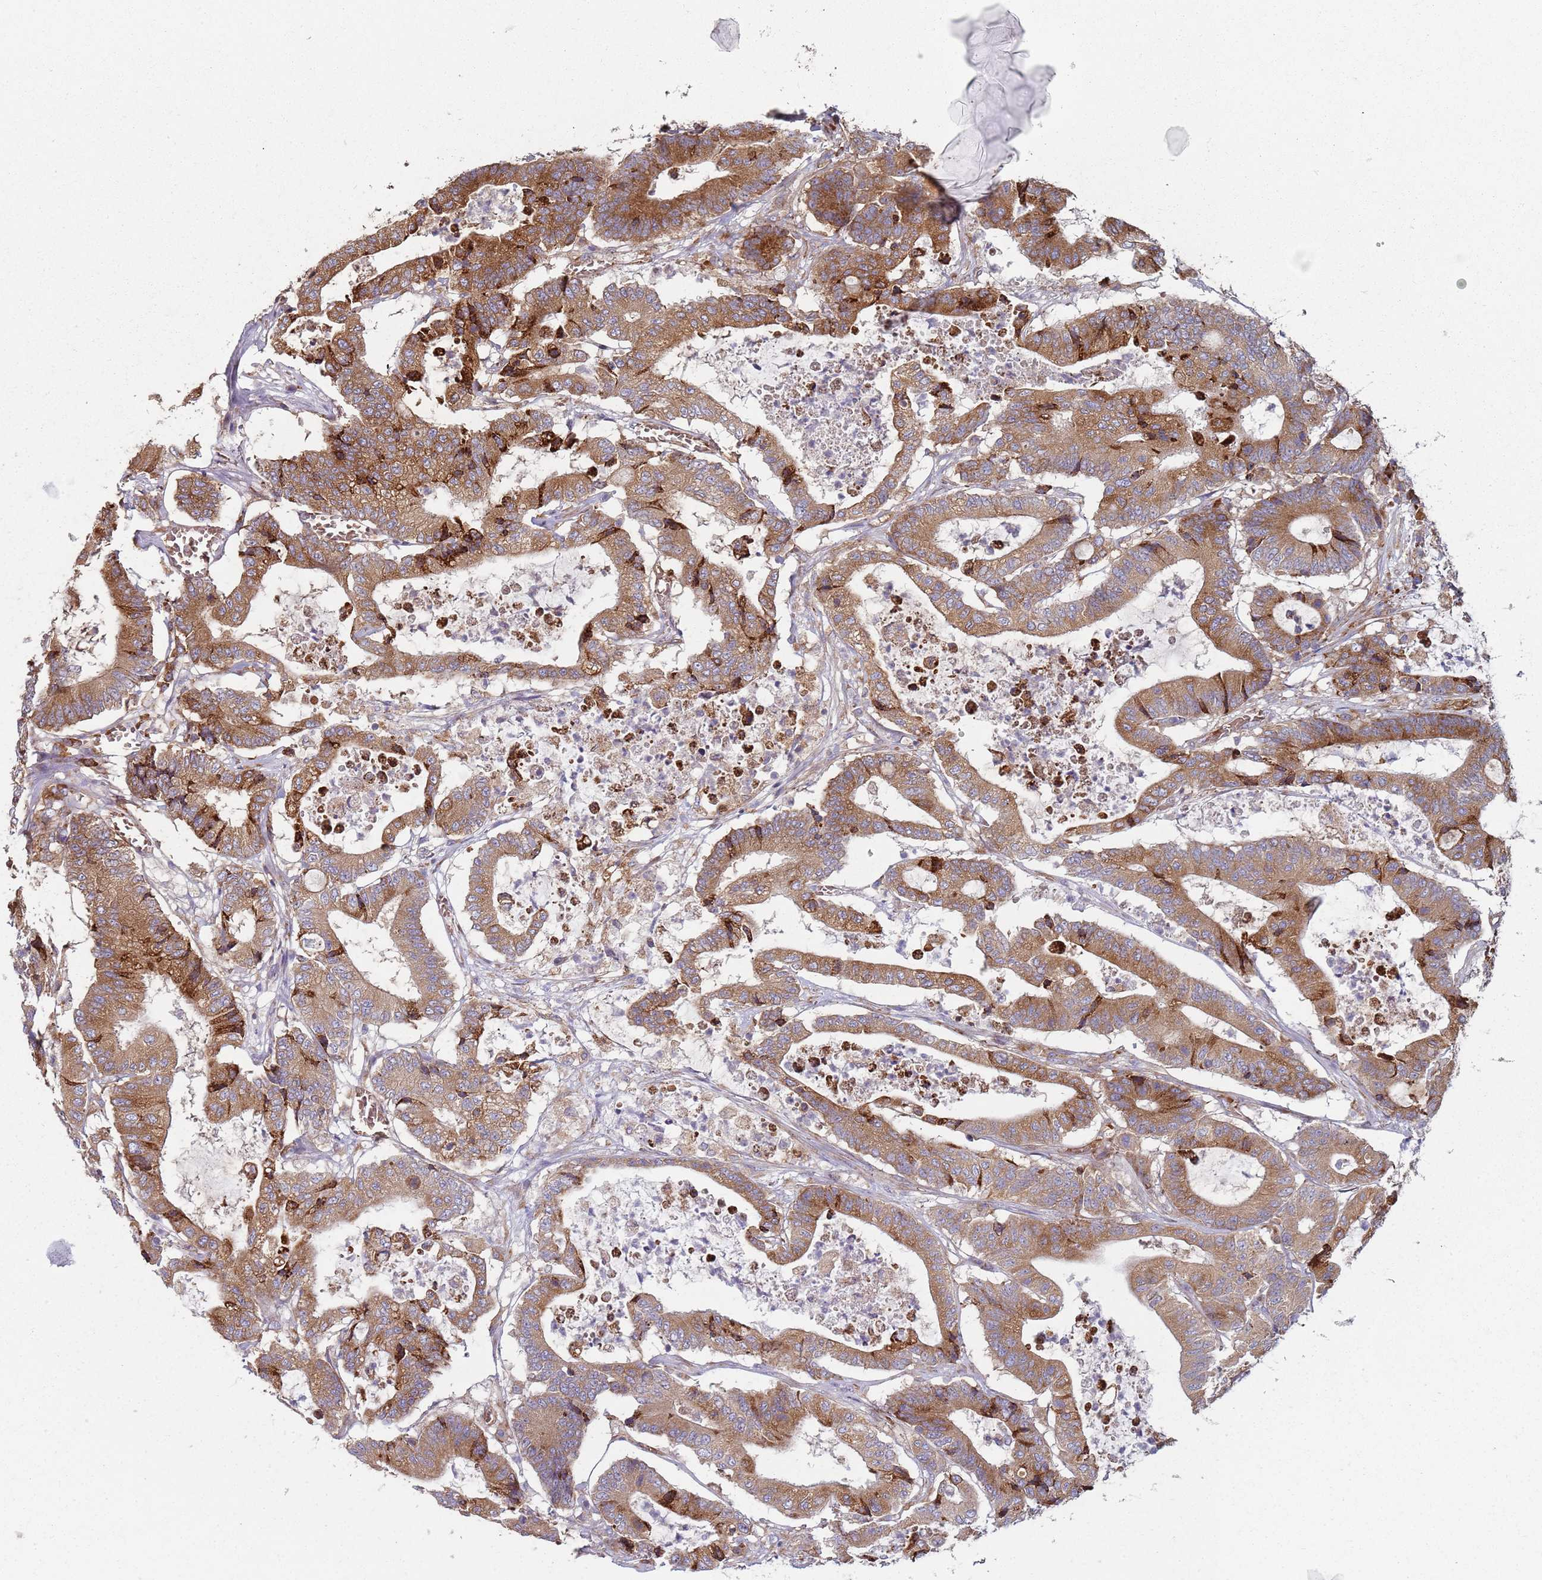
{"staining": {"intensity": "moderate", "quantity": ">75%", "location": "cytoplasmic/membranous"}, "tissue": "colorectal cancer", "cell_type": "Tumor cells", "image_type": "cancer", "snomed": [{"axis": "morphology", "description": "Adenocarcinoma, NOS"}, {"axis": "topography", "description": "Colon"}], "caption": "Tumor cells demonstrate moderate cytoplasmic/membranous staining in approximately >75% of cells in colorectal cancer.", "gene": "SPATA2", "patient": {"sex": "female", "age": 84}}